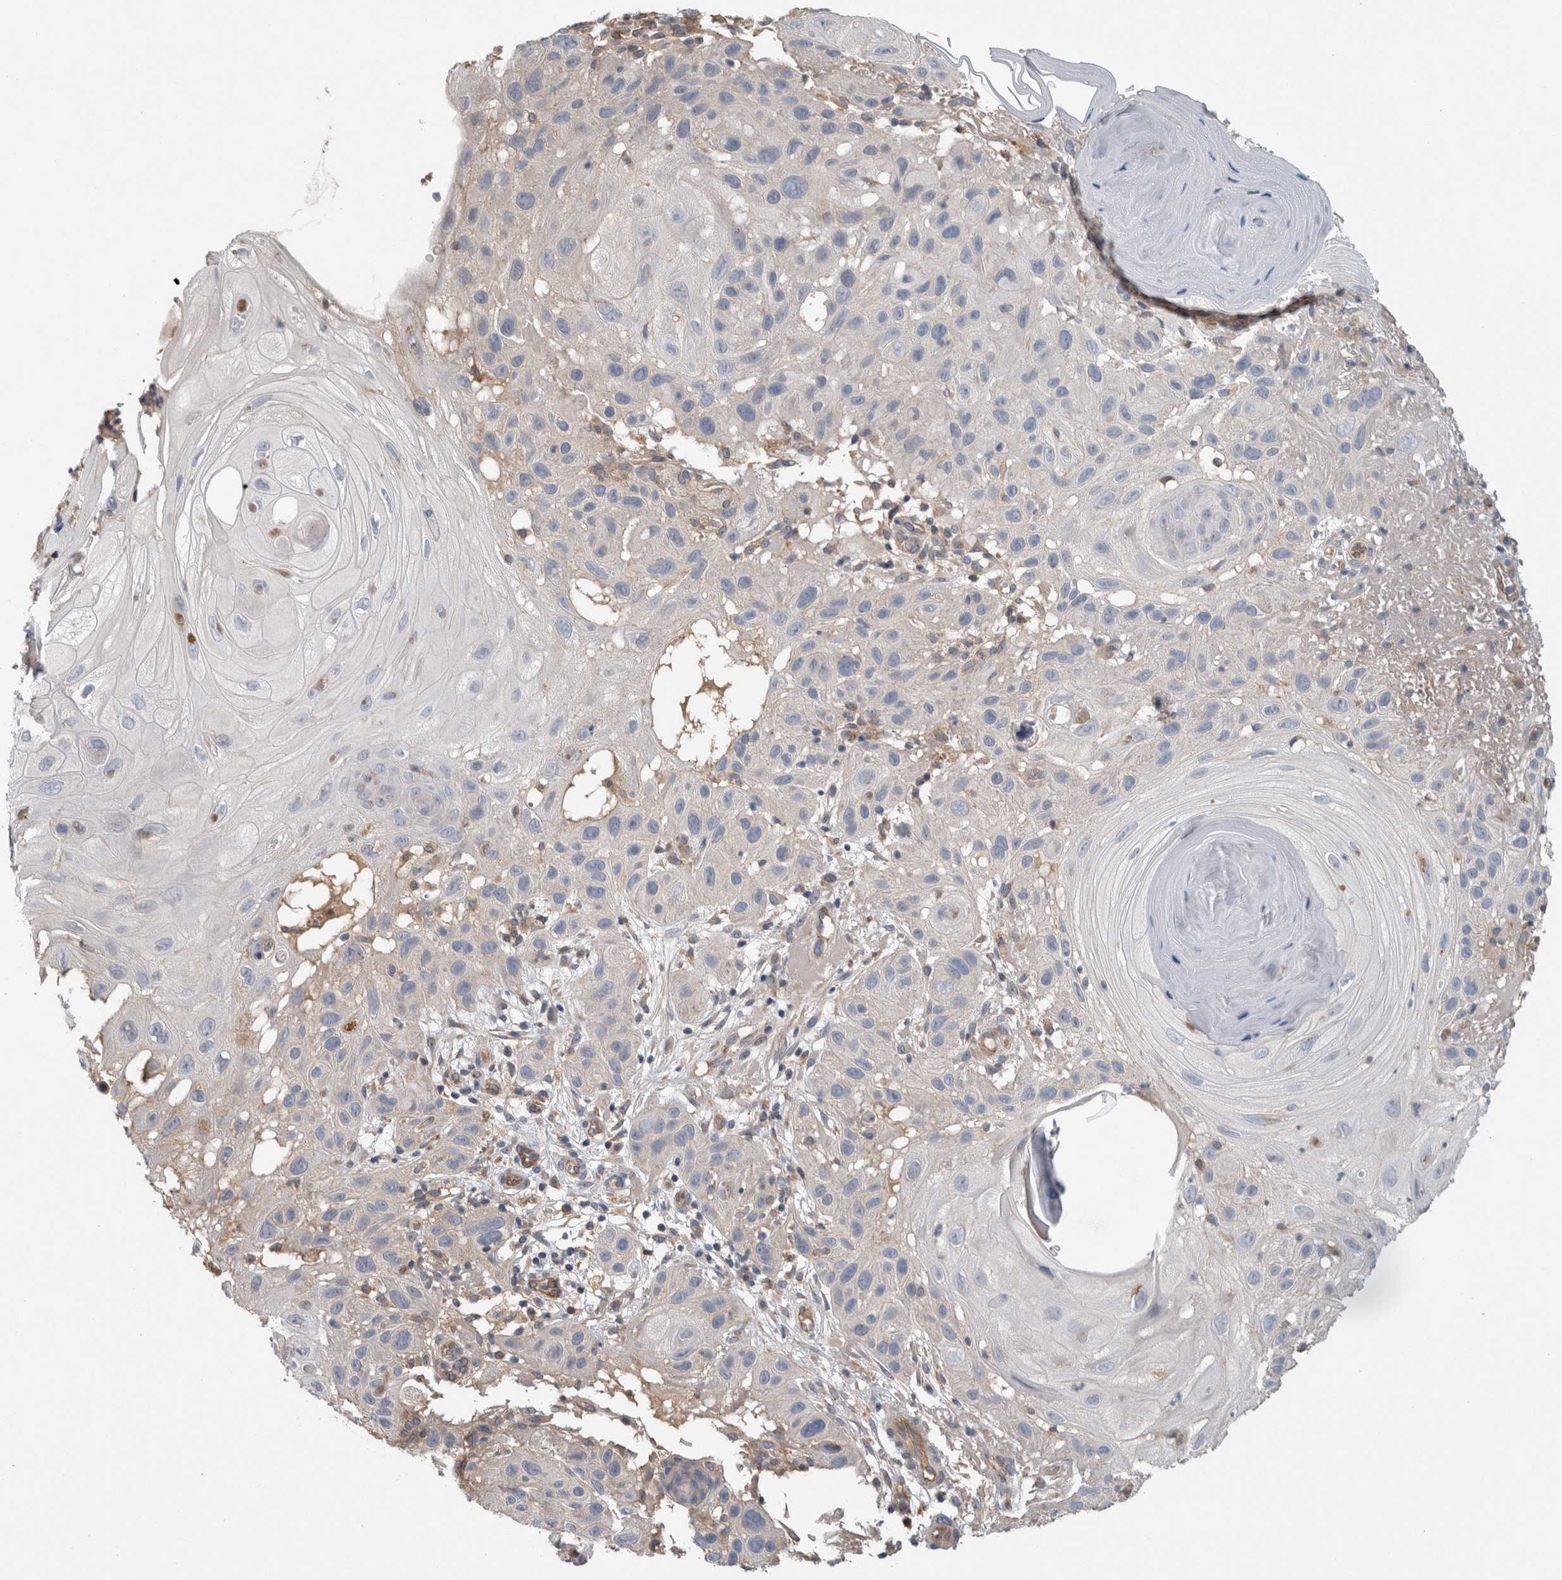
{"staining": {"intensity": "negative", "quantity": "none", "location": "none"}, "tissue": "skin cancer", "cell_type": "Tumor cells", "image_type": "cancer", "snomed": [{"axis": "morphology", "description": "Squamous cell carcinoma, NOS"}, {"axis": "topography", "description": "Skin"}], "caption": "A micrograph of skin cancer stained for a protein displays no brown staining in tumor cells.", "gene": "TARBP1", "patient": {"sex": "female", "age": 96}}